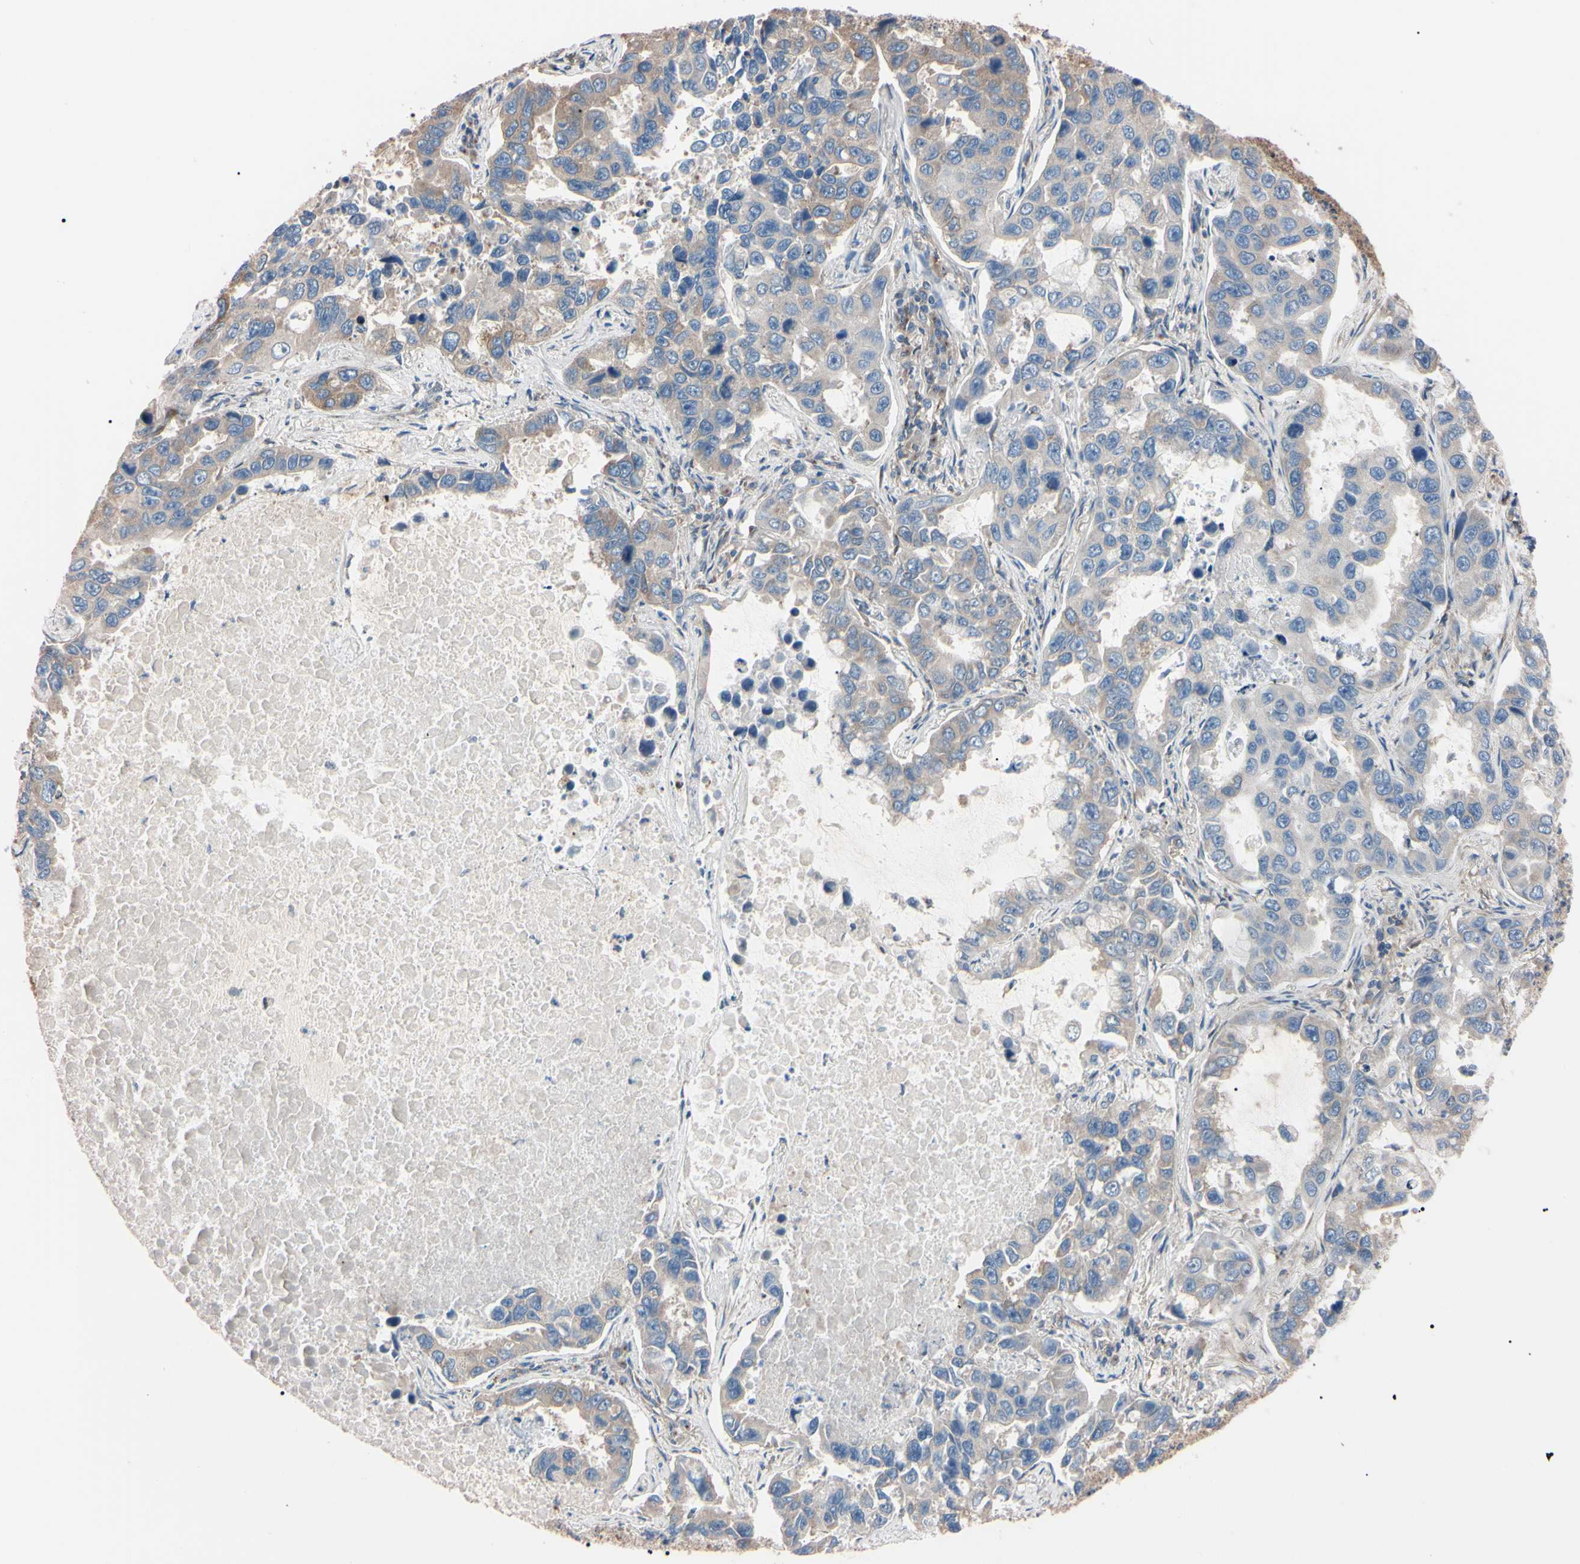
{"staining": {"intensity": "weak", "quantity": ">75%", "location": "cytoplasmic/membranous"}, "tissue": "lung cancer", "cell_type": "Tumor cells", "image_type": "cancer", "snomed": [{"axis": "morphology", "description": "Adenocarcinoma, NOS"}, {"axis": "topography", "description": "Lung"}], "caption": "There is low levels of weak cytoplasmic/membranous positivity in tumor cells of lung adenocarcinoma, as demonstrated by immunohistochemical staining (brown color).", "gene": "PRKACA", "patient": {"sex": "male", "age": 64}}